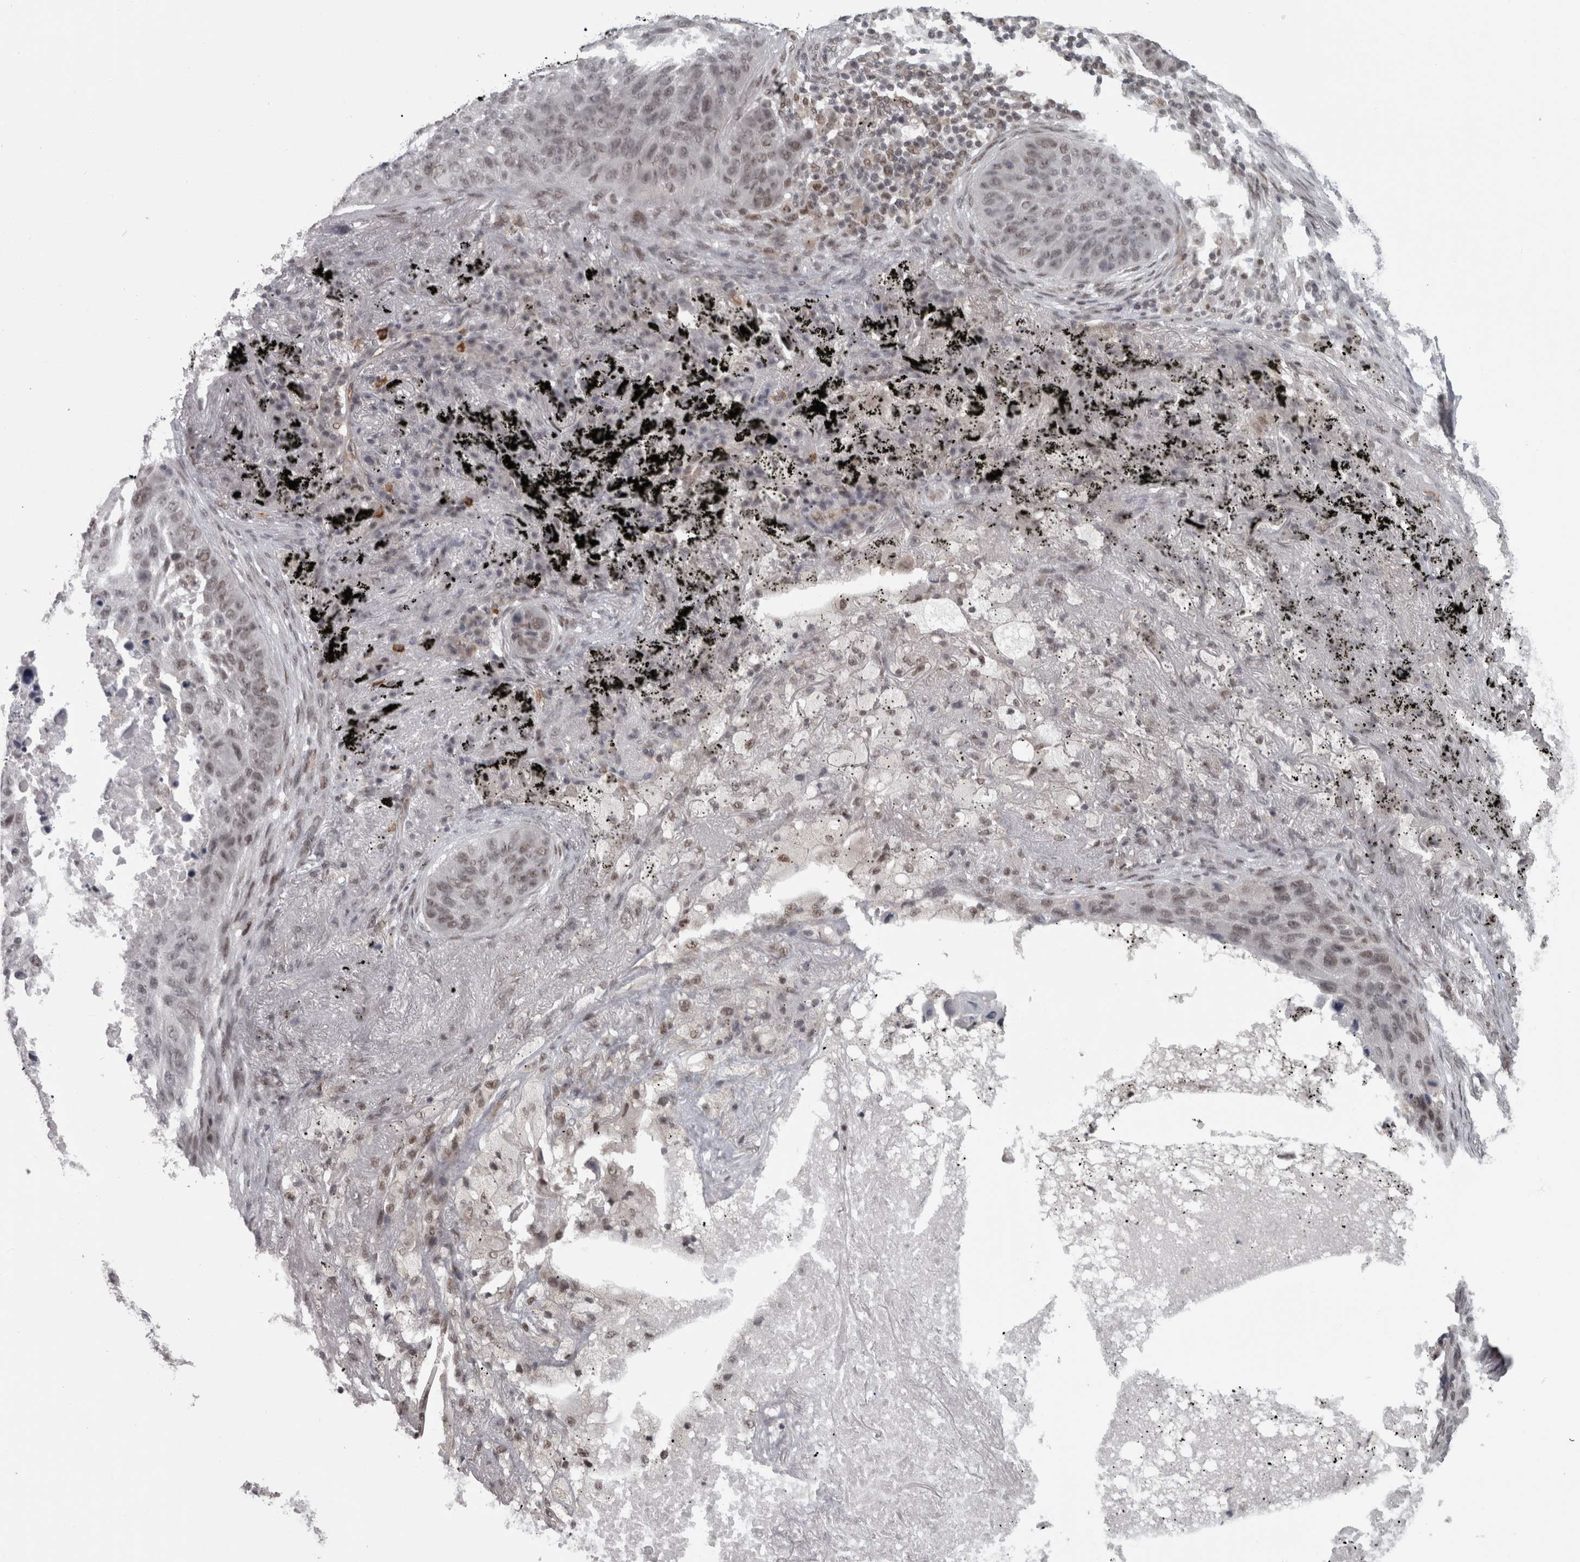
{"staining": {"intensity": "moderate", "quantity": "<25%", "location": "nuclear"}, "tissue": "lung cancer", "cell_type": "Tumor cells", "image_type": "cancer", "snomed": [{"axis": "morphology", "description": "Squamous cell carcinoma, NOS"}, {"axis": "topography", "description": "Lung"}], "caption": "Squamous cell carcinoma (lung) stained with DAB IHC displays low levels of moderate nuclear positivity in about <25% of tumor cells.", "gene": "MICU3", "patient": {"sex": "female", "age": 63}}